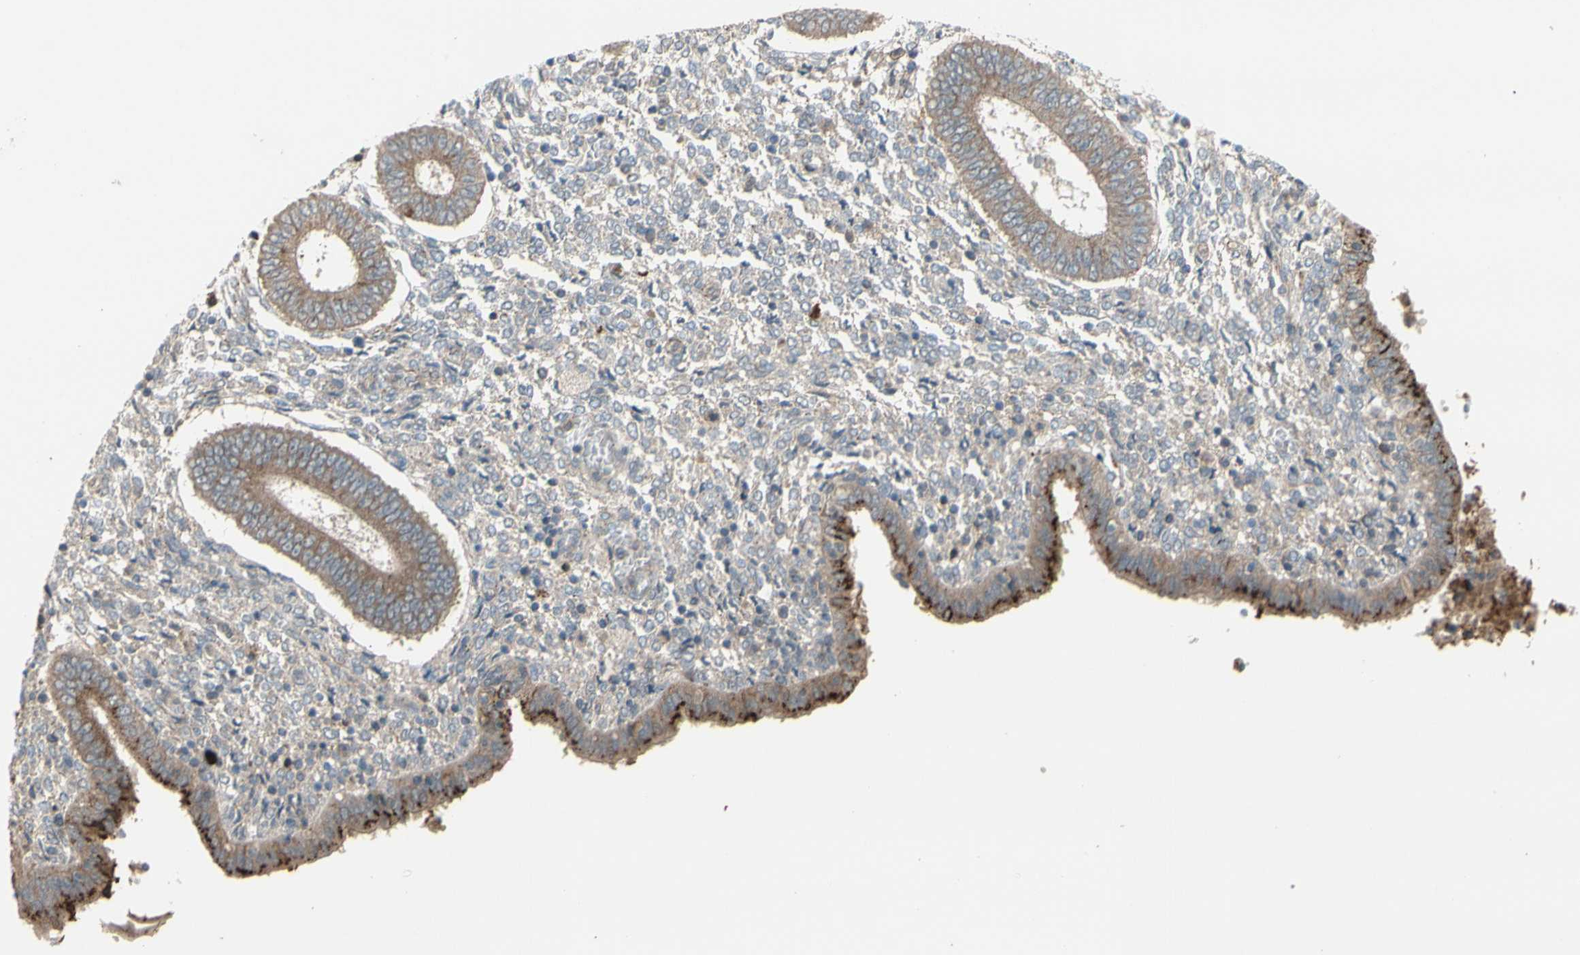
{"staining": {"intensity": "weak", "quantity": "<25%", "location": "cytoplasmic/membranous"}, "tissue": "endometrium", "cell_type": "Cells in endometrial stroma", "image_type": "normal", "snomed": [{"axis": "morphology", "description": "Normal tissue, NOS"}, {"axis": "topography", "description": "Endometrium"}], "caption": "Immunohistochemical staining of normal human endometrium shows no significant positivity in cells in endometrial stroma. (DAB IHC with hematoxylin counter stain).", "gene": "GALNT5", "patient": {"sex": "female", "age": 42}}